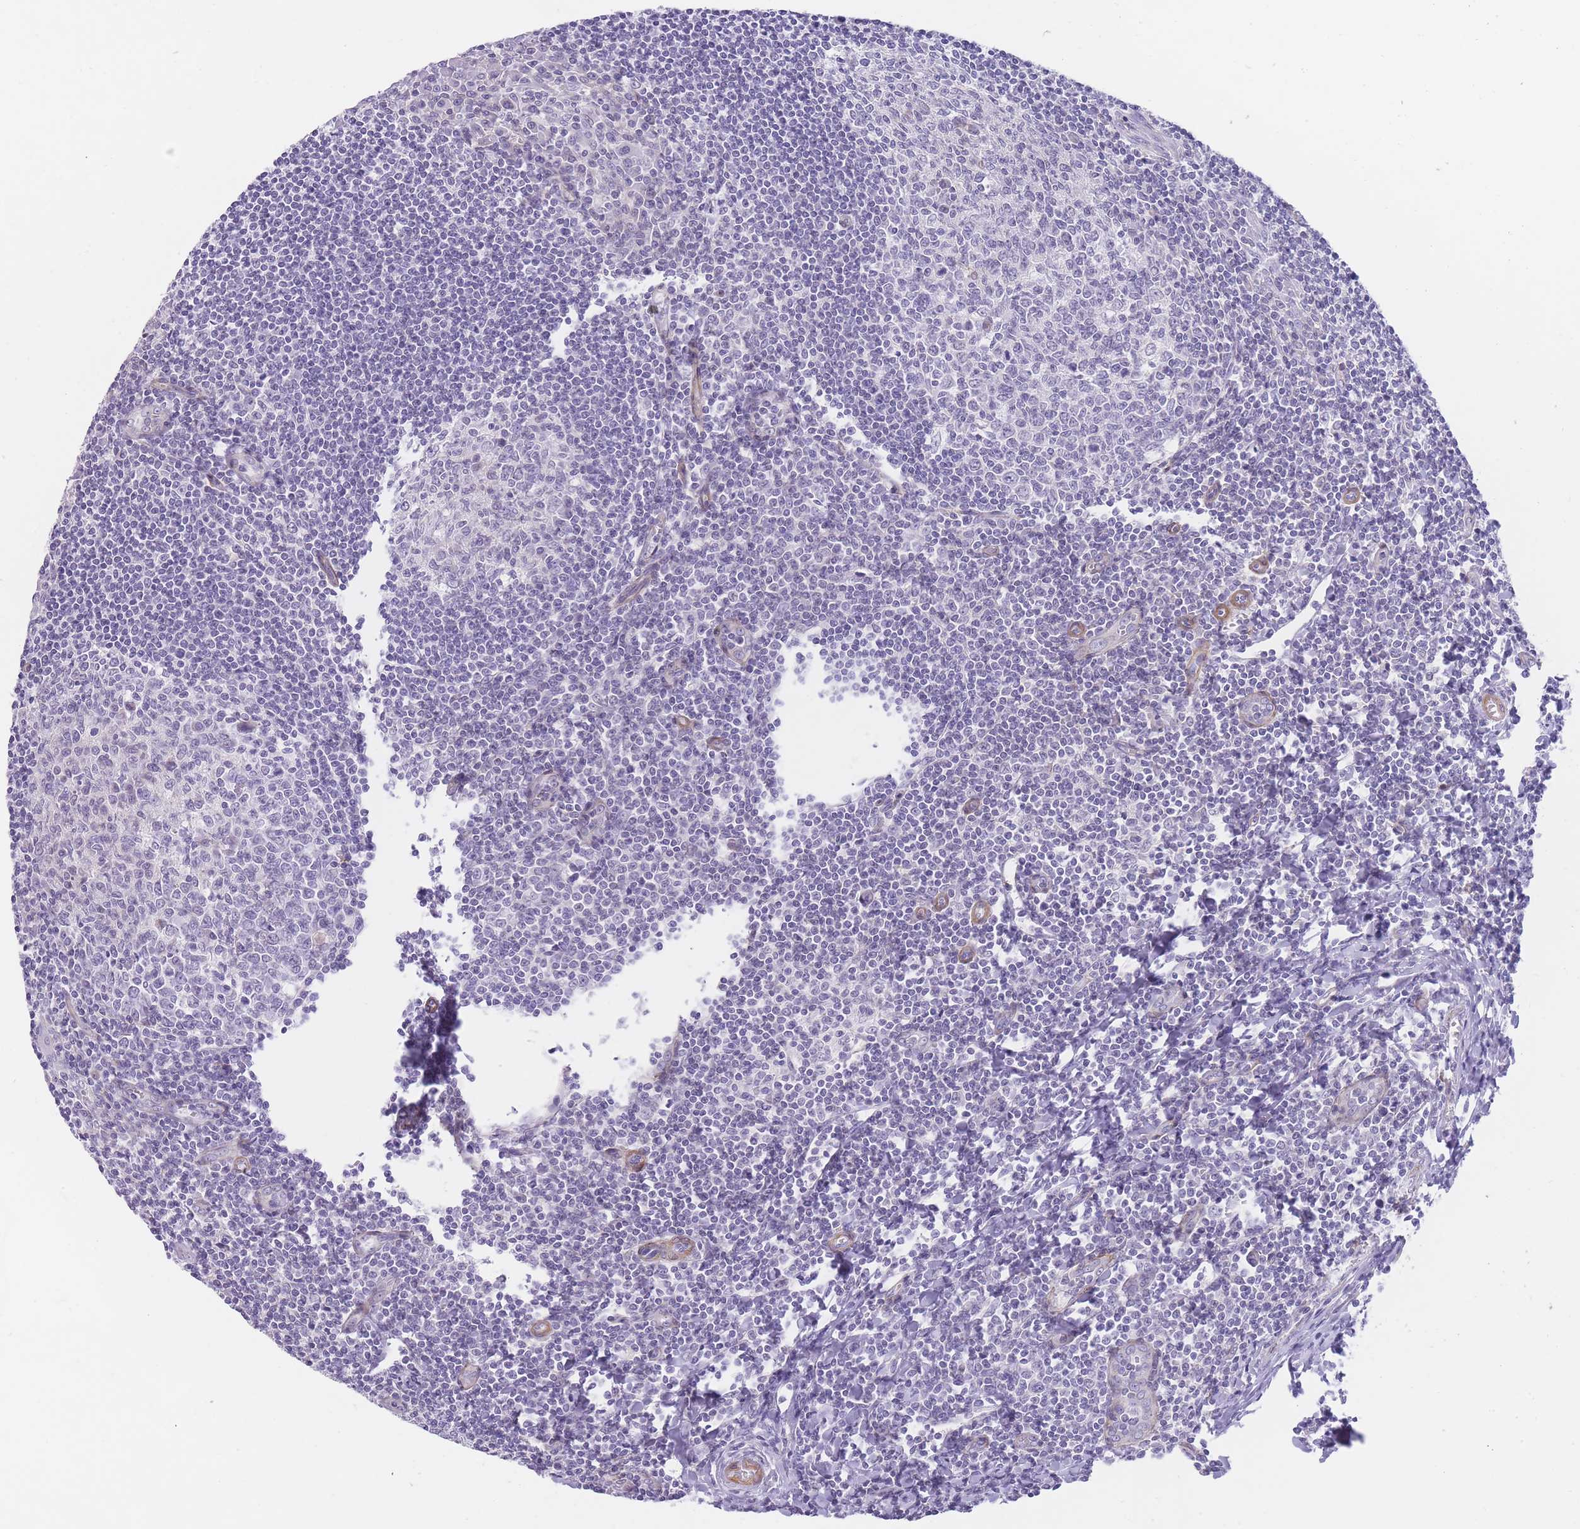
{"staining": {"intensity": "negative", "quantity": "none", "location": "none"}, "tissue": "tonsil", "cell_type": "Germinal center cells", "image_type": "normal", "snomed": [{"axis": "morphology", "description": "Normal tissue, NOS"}, {"axis": "topography", "description": "Tonsil"}], "caption": "This is an immunohistochemistry histopathology image of benign tonsil. There is no positivity in germinal center cells.", "gene": "OR11H12", "patient": {"sex": "male", "age": 27}}